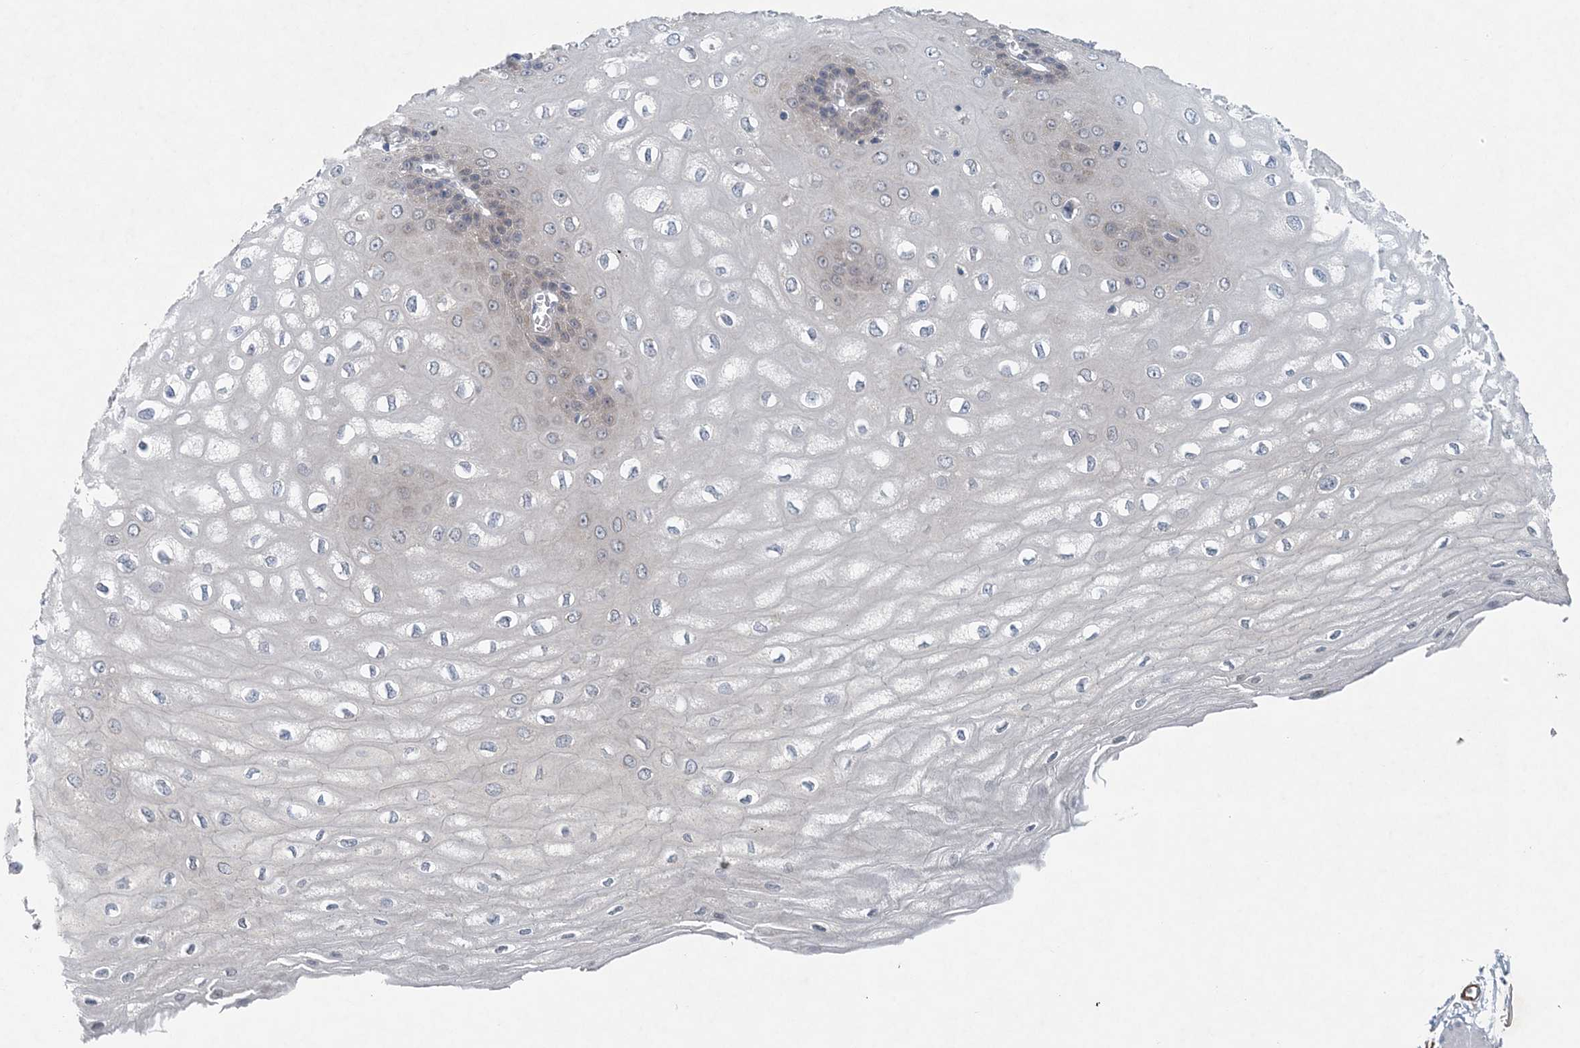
{"staining": {"intensity": "weak", "quantity": "25%-75%", "location": "cytoplasmic/membranous"}, "tissue": "esophagus", "cell_type": "Squamous epithelial cells", "image_type": "normal", "snomed": [{"axis": "morphology", "description": "Normal tissue, NOS"}, {"axis": "topography", "description": "Esophagus"}], "caption": "IHC of unremarkable human esophagus shows low levels of weak cytoplasmic/membranous staining in about 25%-75% of squamous epithelial cells. The staining is performed using DAB (3,3'-diaminobenzidine) brown chromogen to label protein expression. The nuclei are counter-stained blue using hematoxylin.", "gene": "HIKESHI", "patient": {"sex": "male", "age": 60}}